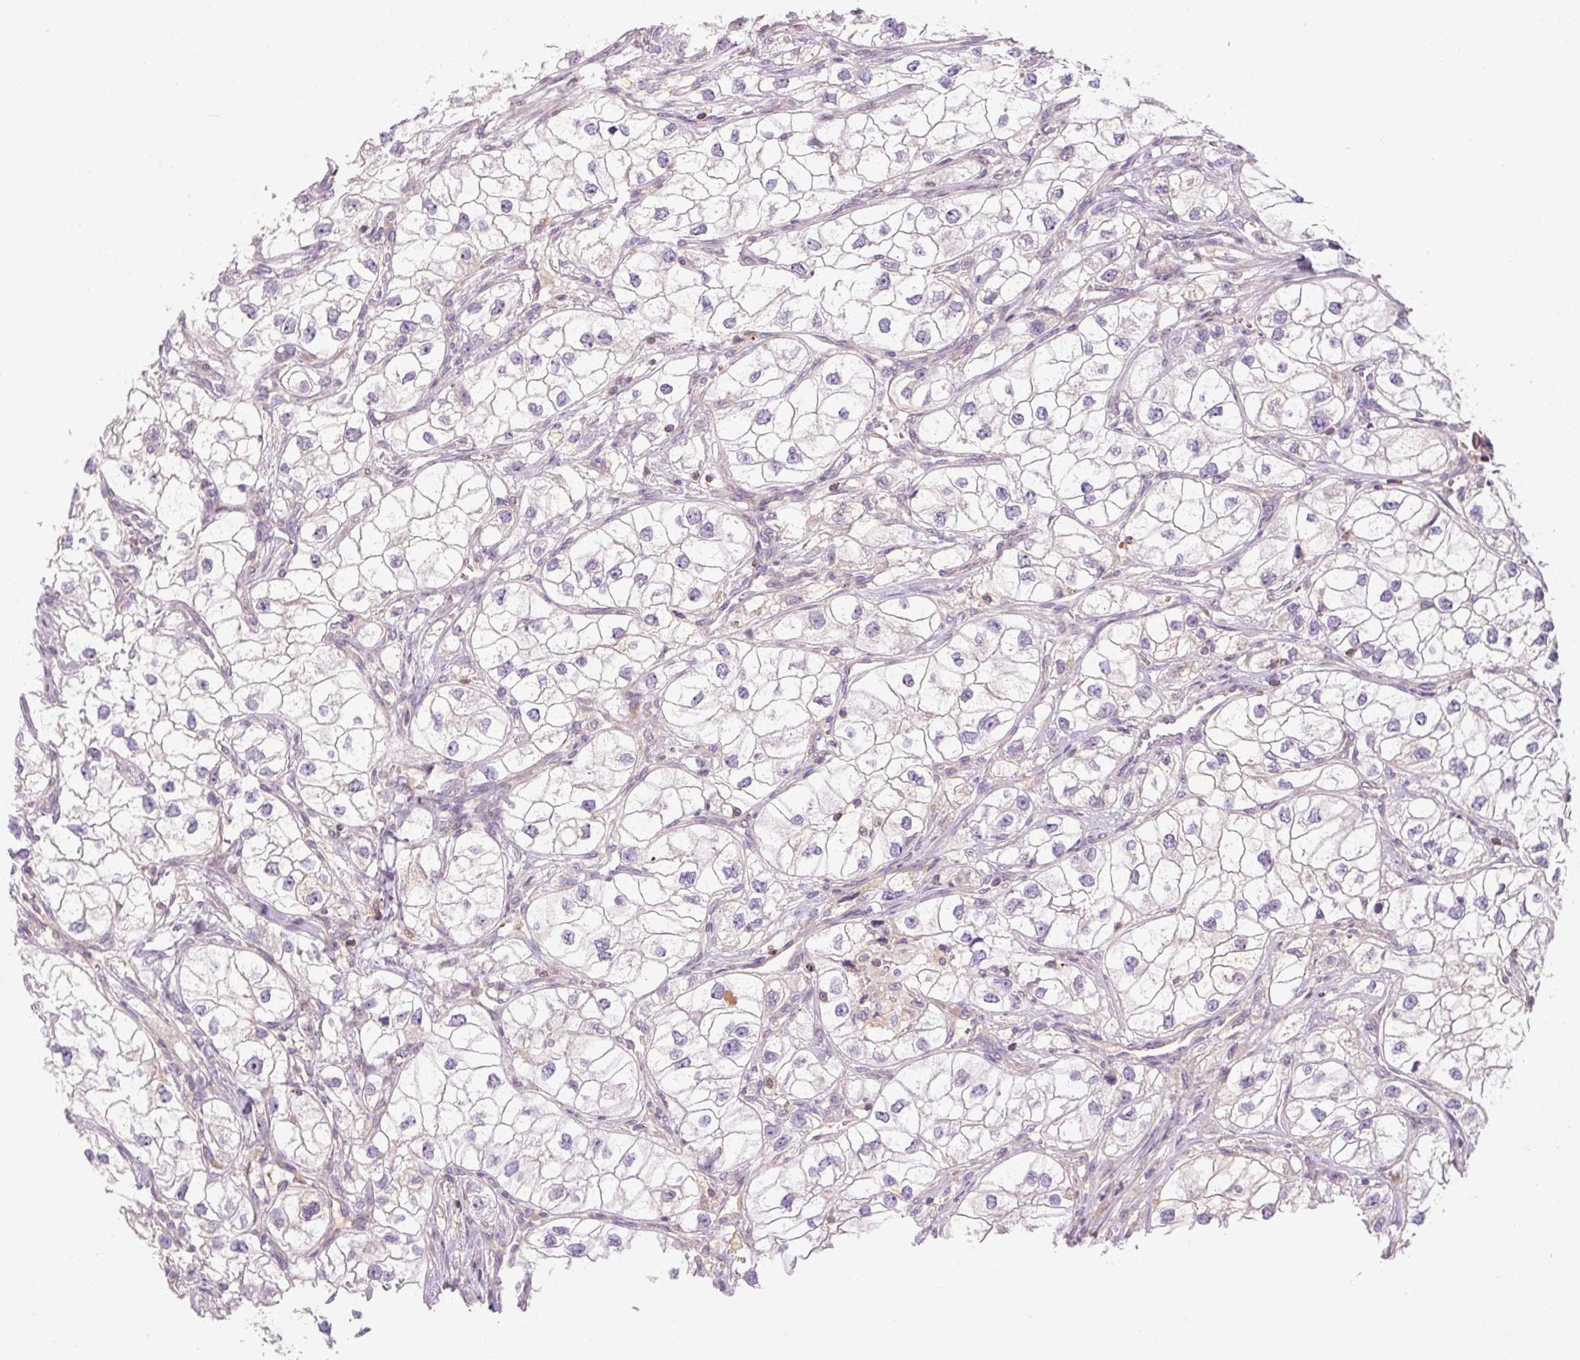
{"staining": {"intensity": "negative", "quantity": "none", "location": "none"}, "tissue": "renal cancer", "cell_type": "Tumor cells", "image_type": "cancer", "snomed": [{"axis": "morphology", "description": "Adenocarcinoma, NOS"}, {"axis": "topography", "description": "Kidney"}], "caption": "Human renal cancer (adenocarcinoma) stained for a protein using immunohistochemistry (IHC) shows no expression in tumor cells.", "gene": "TIGD2", "patient": {"sex": "male", "age": 59}}